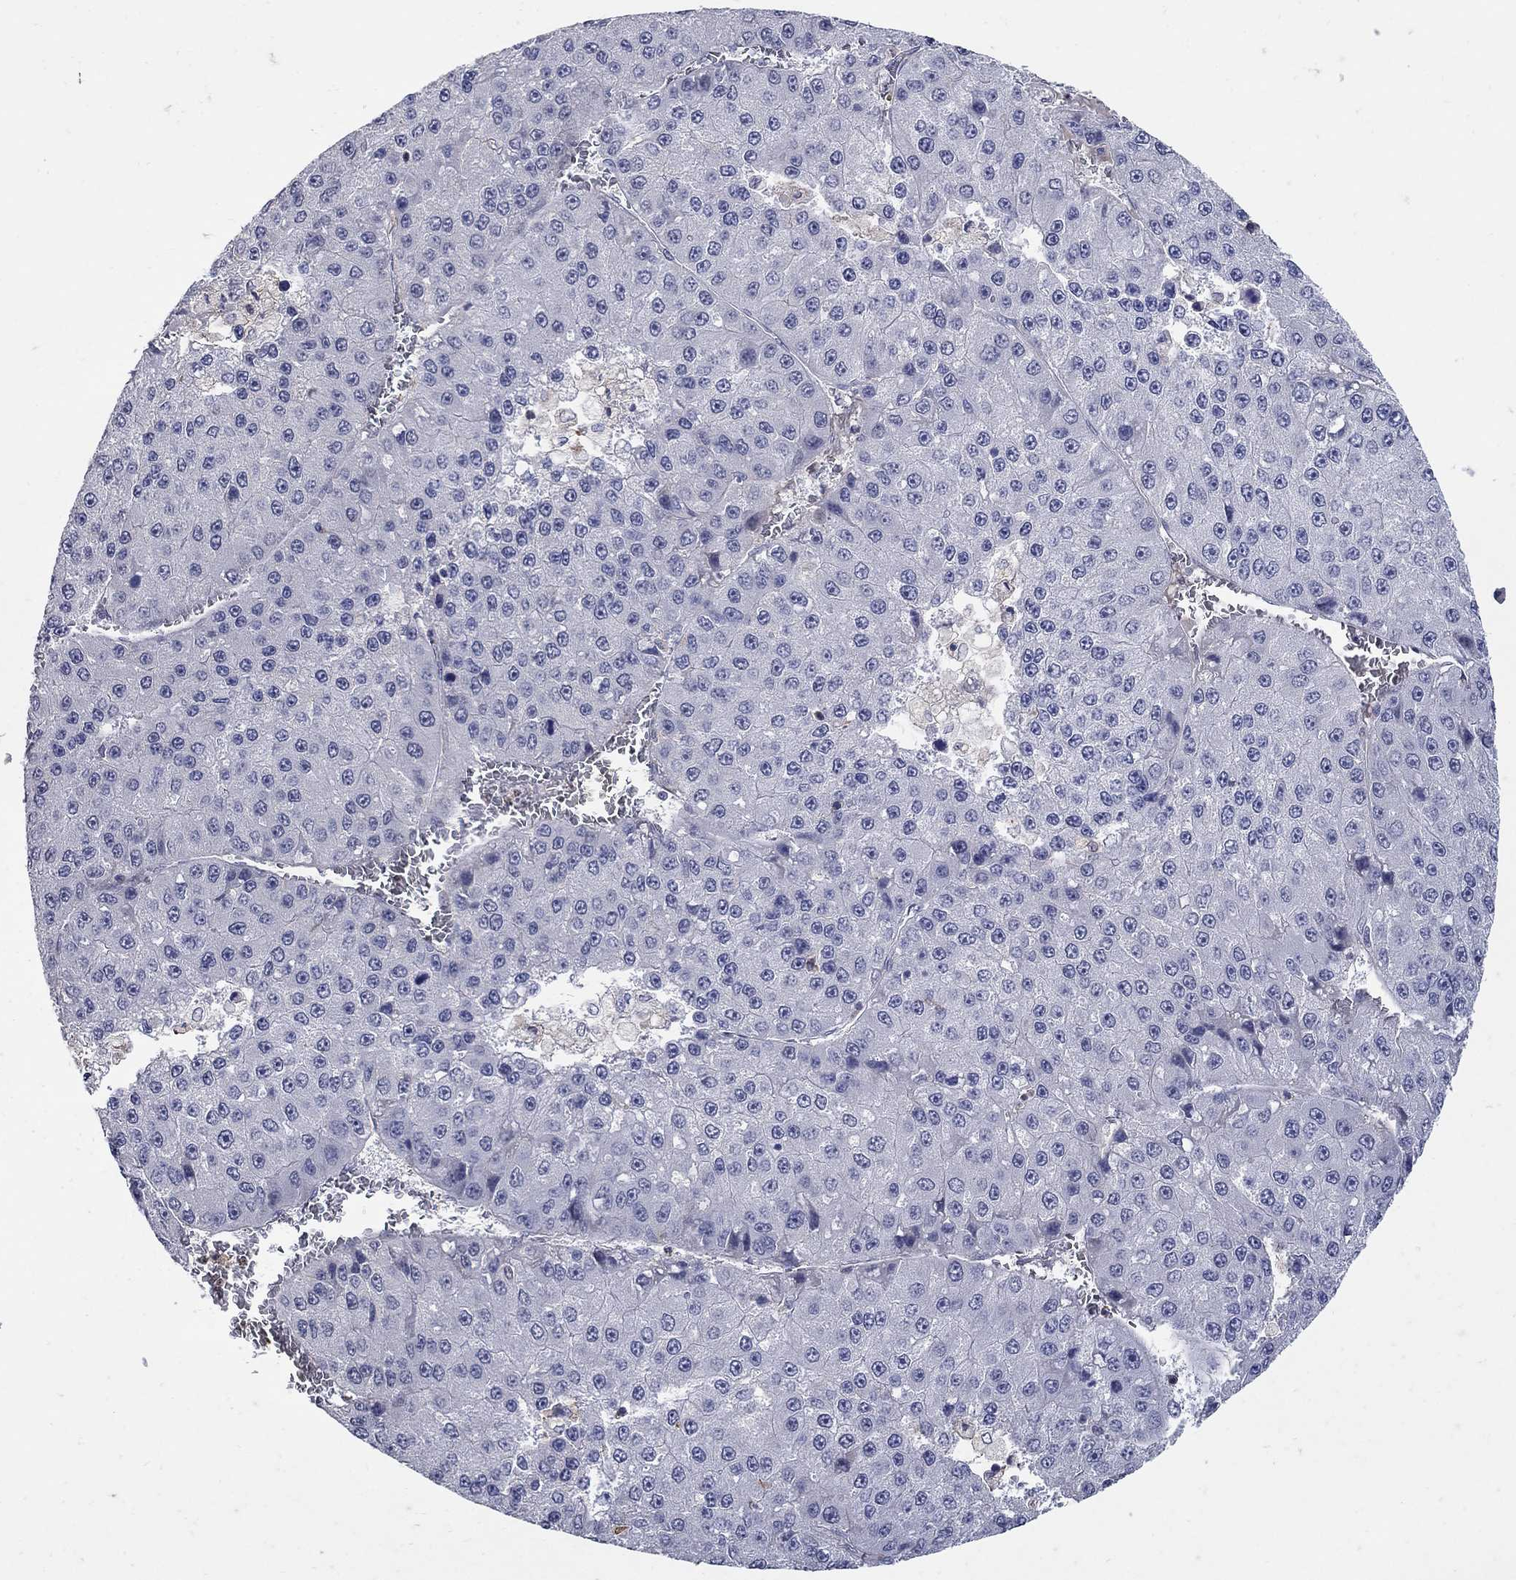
{"staining": {"intensity": "negative", "quantity": "none", "location": "none"}, "tissue": "liver cancer", "cell_type": "Tumor cells", "image_type": "cancer", "snomed": [{"axis": "morphology", "description": "Carcinoma, Hepatocellular, NOS"}, {"axis": "topography", "description": "Liver"}], "caption": "IHC of liver cancer displays no expression in tumor cells.", "gene": "CETN1", "patient": {"sex": "female", "age": 73}}